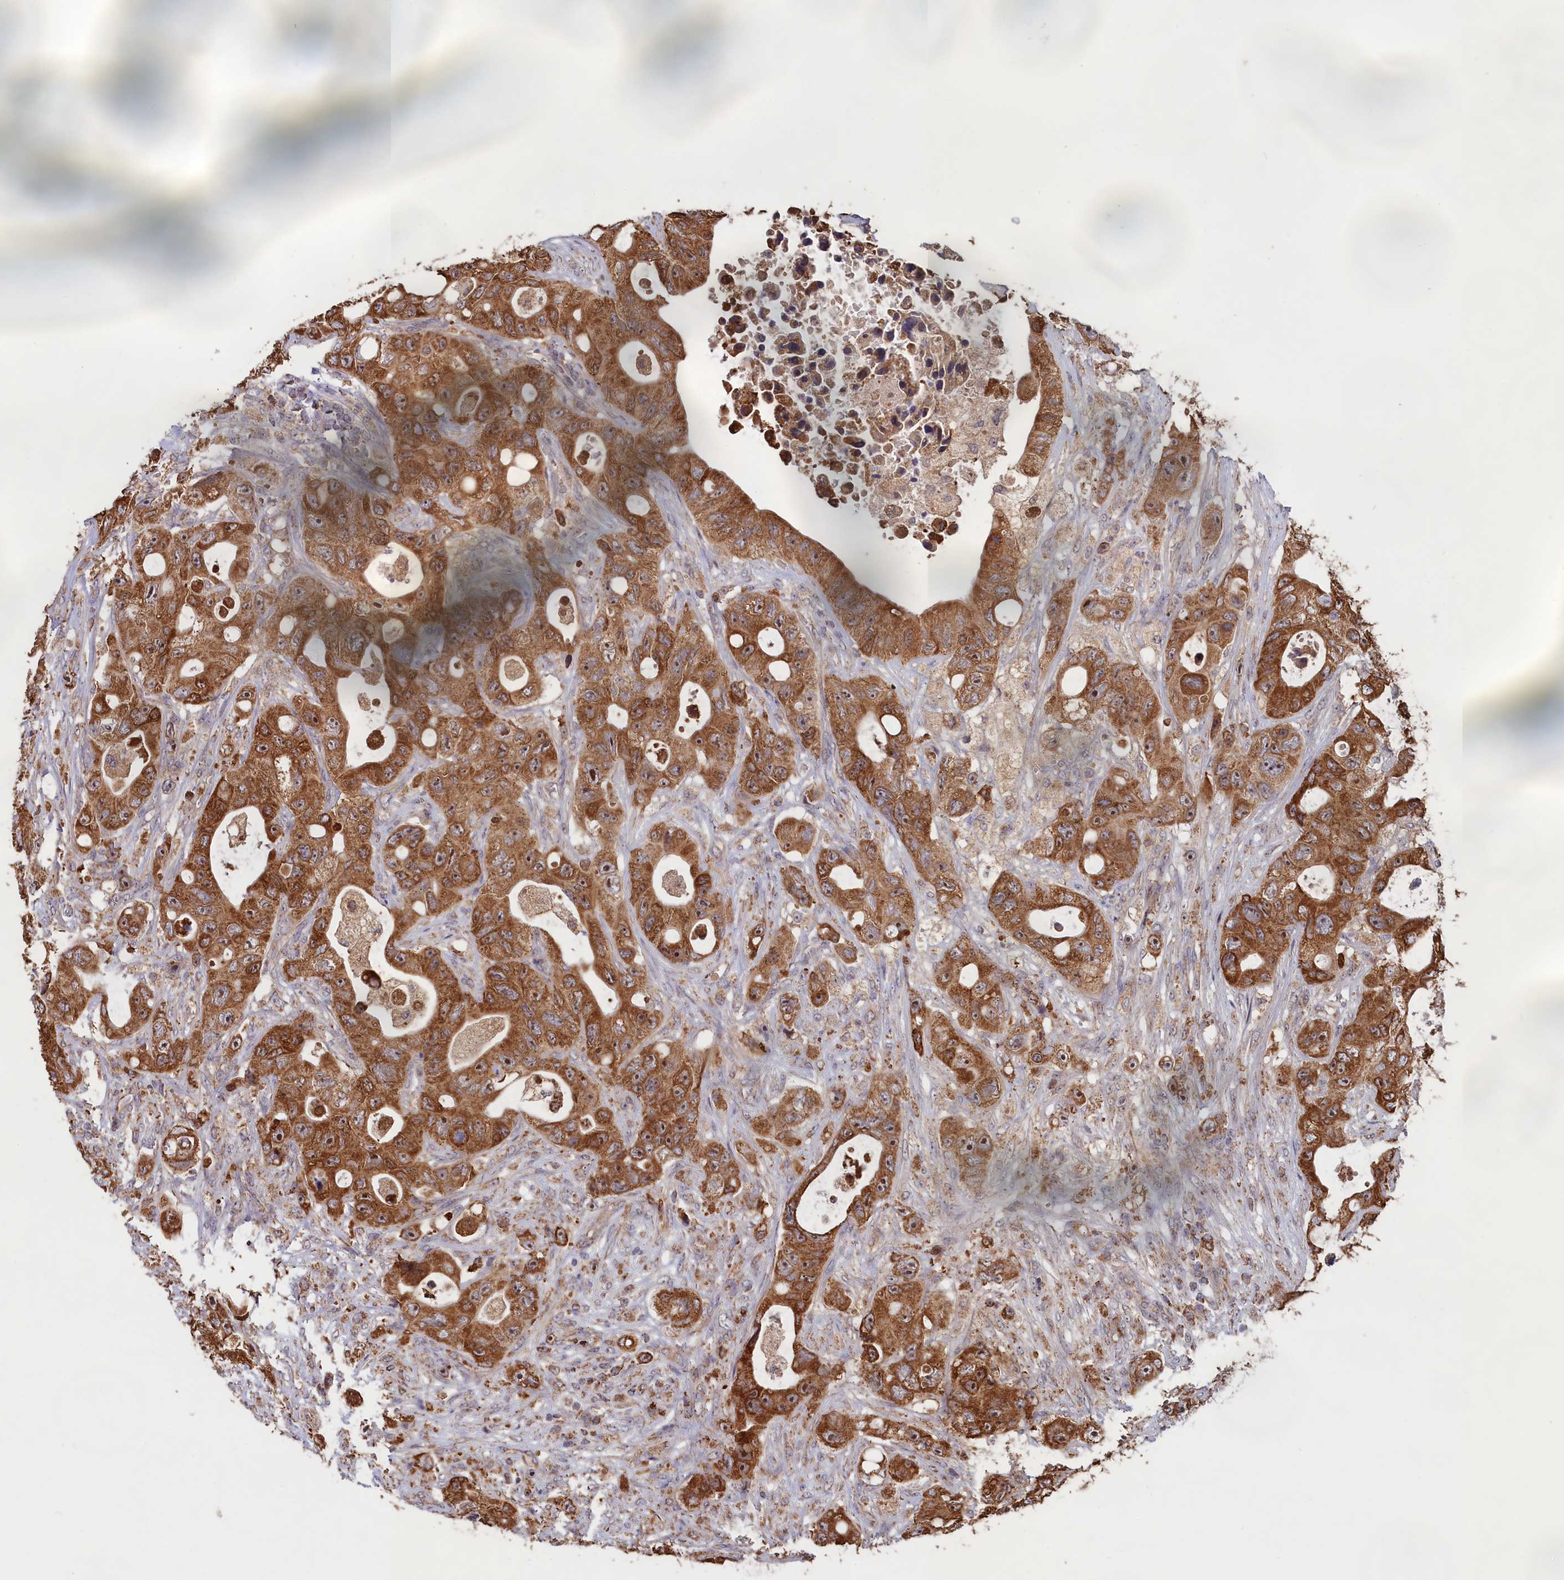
{"staining": {"intensity": "strong", "quantity": ">75%", "location": "cytoplasmic/membranous,nuclear"}, "tissue": "colorectal cancer", "cell_type": "Tumor cells", "image_type": "cancer", "snomed": [{"axis": "morphology", "description": "Adenocarcinoma, NOS"}, {"axis": "topography", "description": "Colon"}], "caption": "Protein staining of adenocarcinoma (colorectal) tissue demonstrates strong cytoplasmic/membranous and nuclear expression in about >75% of tumor cells.", "gene": "ZNF816", "patient": {"sex": "female", "age": 46}}